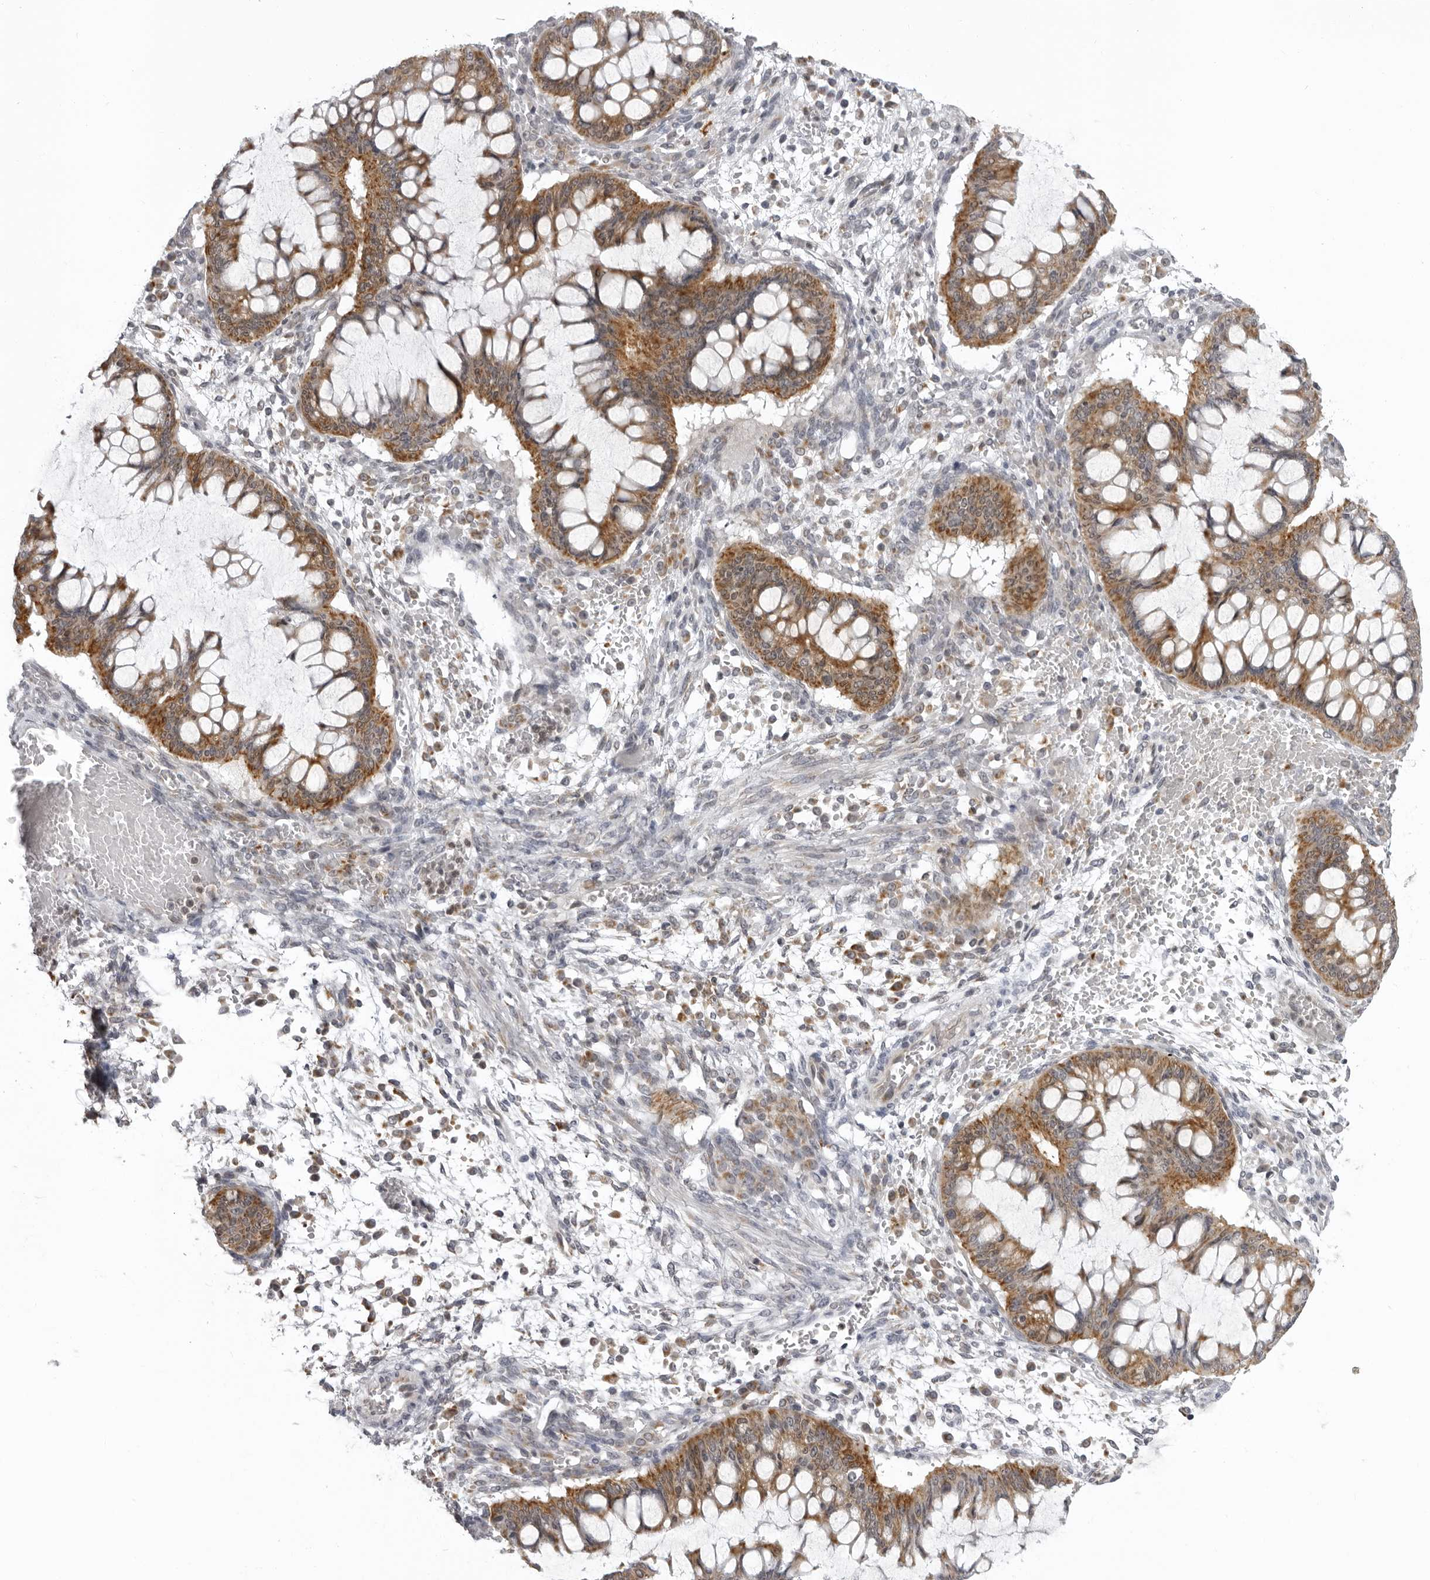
{"staining": {"intensity": "moderate", "quantity": ">75%", "location": "cytoplasmic/membranous"}, "tissue": "ovarian cancer", "cell_type": "Tumor cells", "image_type": "cancer", "snomed": [{"axis": "morphology", "description": "Cystadenocarcinoma, mucinous, NOS"}, {"axis": "topography", "description": "Ovary"}], "caption": "Ovarian mucinous cystadenocarcinoma stained with a brown dye shows moderate cytoplasmic/membranous positive positivity in about >75% of tumor cells.", "gene": "MRPS15", "patient": {"sex": "female", "age": 73}}